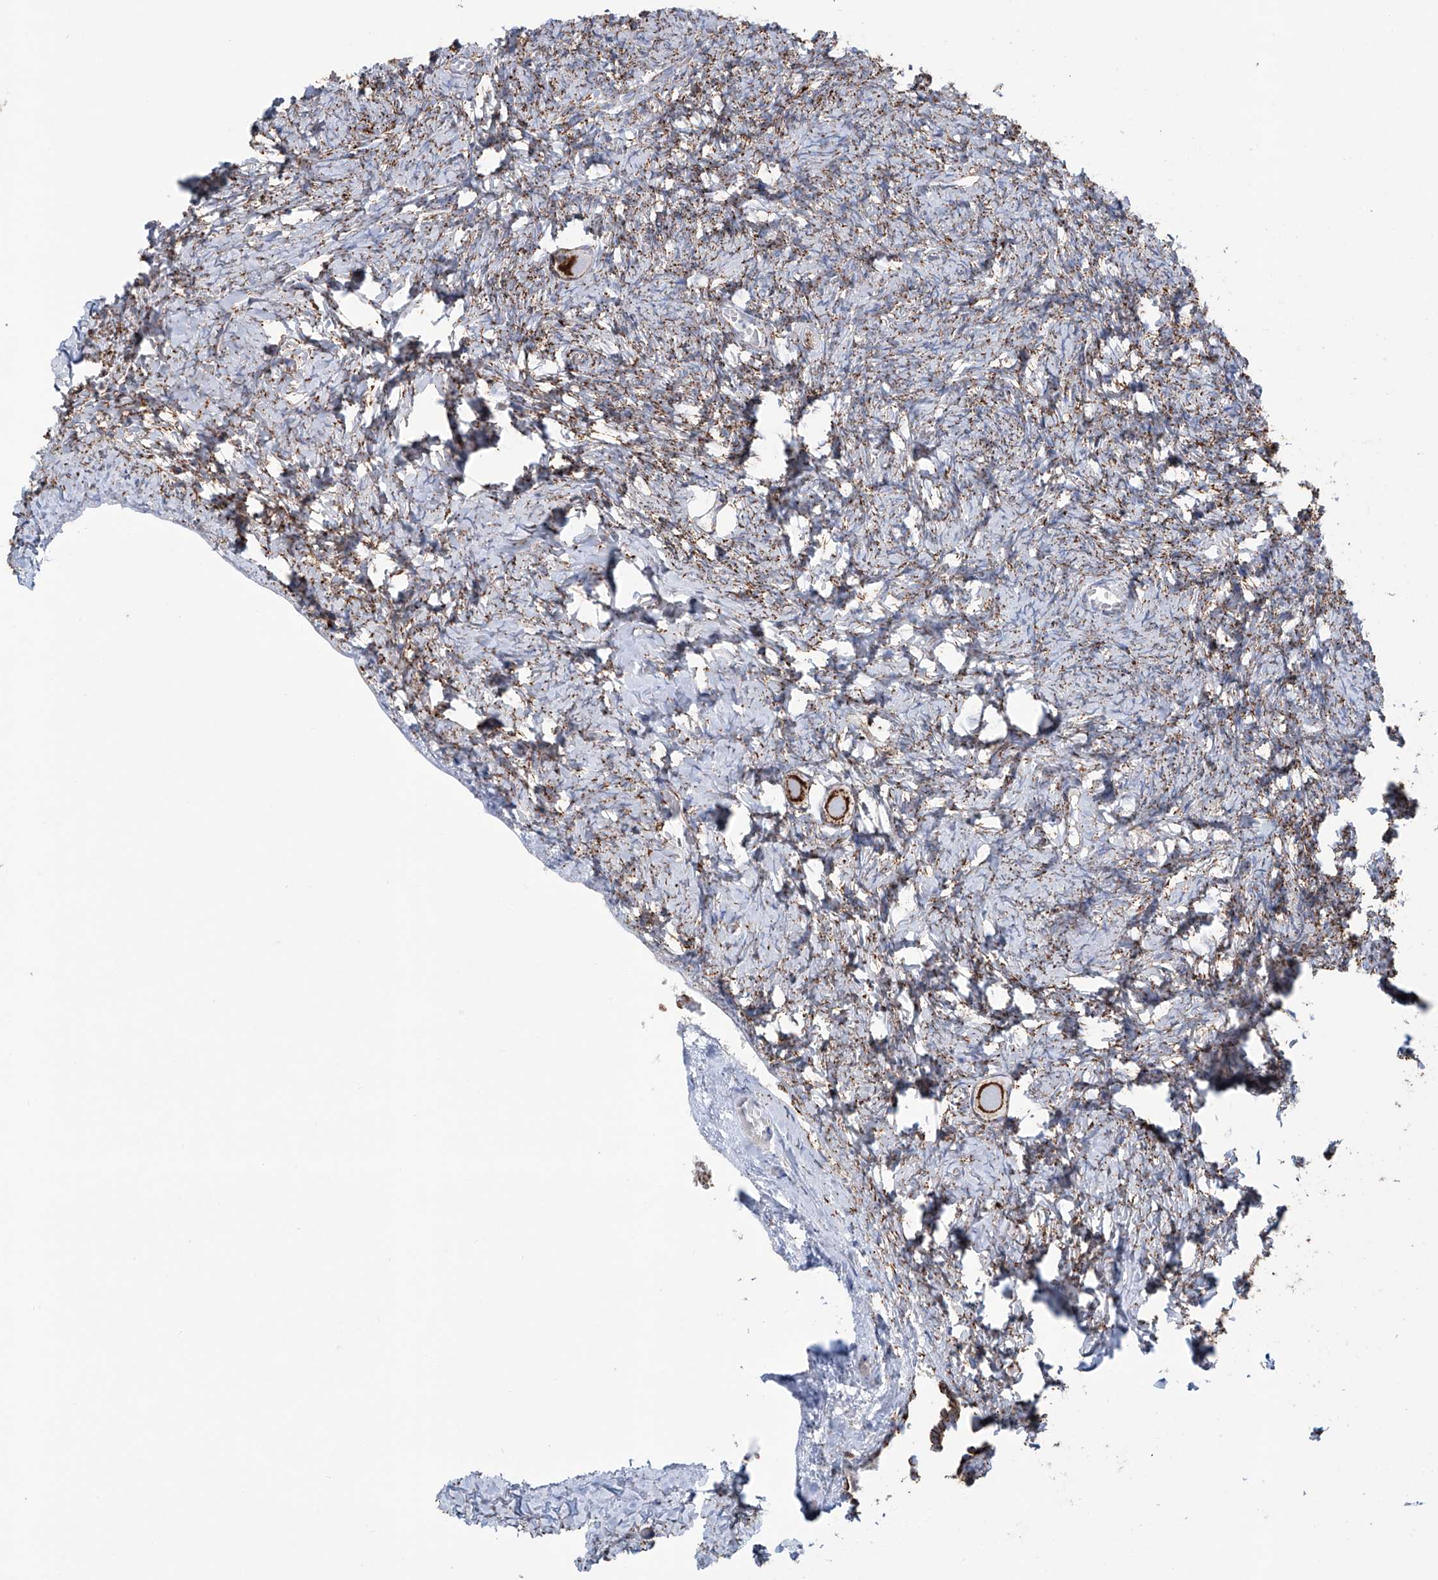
{"staining": {"intensity": "strong", "quantity": ">75%", "location": "cytoplasmic/membranous"}, "tissue": "ovary", "cell_type": "Follicle cells", "image_type": "normal", "snomed": [{"axis": "morphology", "description": "Normal tissue, NOS"}, {"axis": "topography", "description": "Ovary"}], "caption": "Immunohistochemistry histopathology image of unremarkable ovary stained for a protein (brown), which reveals high levels of strong cytoplasmic/membranous positivity in about >75% of follicle cells.", "gene": "ALDH6A1", "patient": {"sex": "female", "age": 27}}